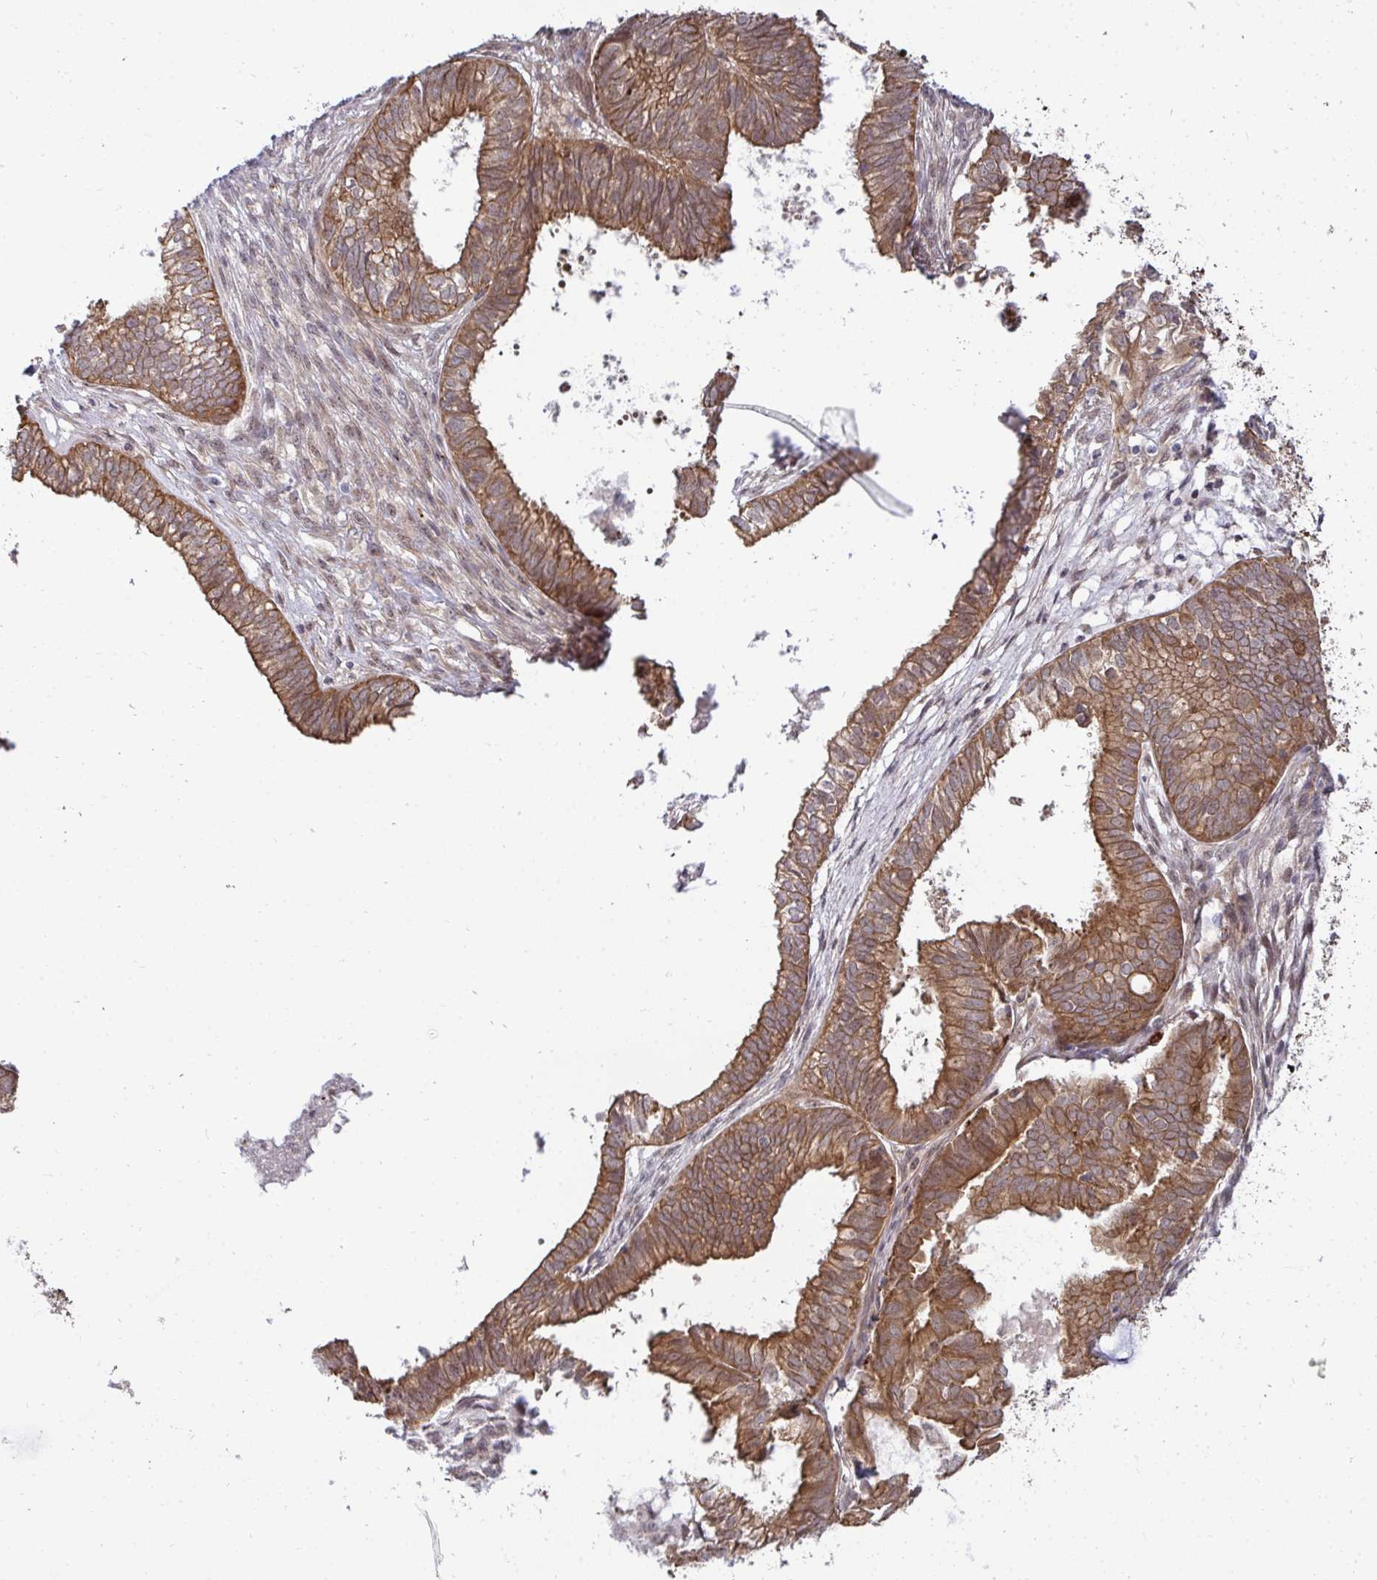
{"staining": {"intensity": "moderate", "quantity": ">75%", "location": "cytoplasmic/membranous"}, "tissue": "ovarian cancer", "cell_type": "Tumor cells", "image_type": "cancer", "snomed": [{"axis": "morphology", "description": "Carcinoma, endometroid"}, {"axis": "topography", "description": "Ovary"}], "caption": "DAB (3,3'-diaminobenzidine) immunohistochemical staining of human endometroid carcinoma (ovarian) reveals moderate cytoplasmic/membranous protein positivity in about >75% of tumor cells.", "gene": "TRIM44", "patient": {"sex": "female", "age": 64}}